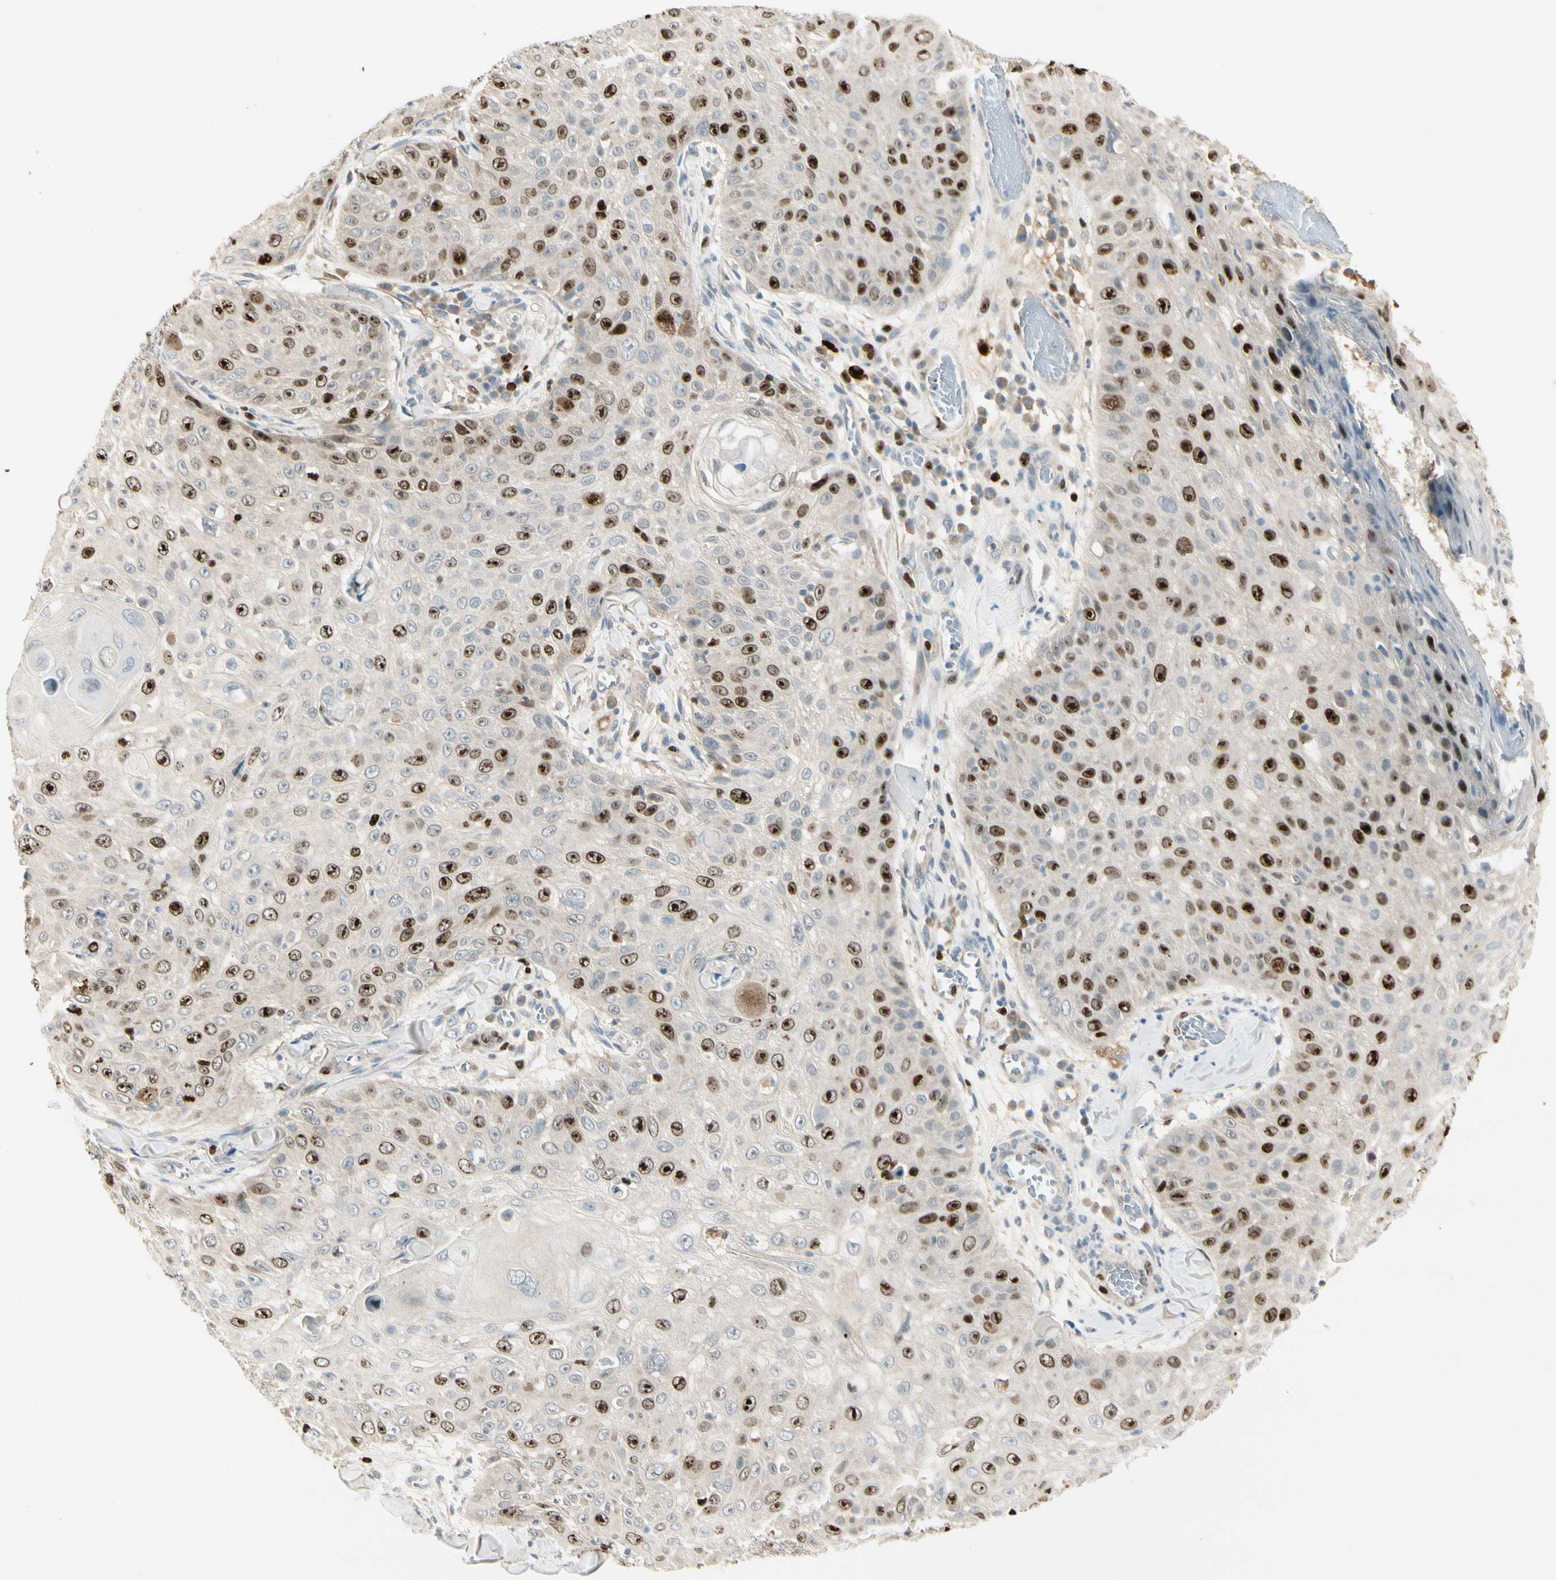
{"staining": {"intensity": "strong", "quantity": "25%-75%", "location": "nuclear"}, "tissue": "skin cancer", "cell_type": "Tumor cells", "image_type": "cancer", "snomed": [{"axis": "morphology", "description": "Squamous cell carcinoma, NOS"}, {"axis": "topography", "description": "Skin"}], "caption": "The histopathology image exhibits a brown stain indicating the presence of a protein in the nuclear of tumor cells in squamous cell carcinoma (skin). (IHC, brightfield microscopy, high magnification).", "gene": "PITX1", "patient": {"sex": "male", "age": 86}}